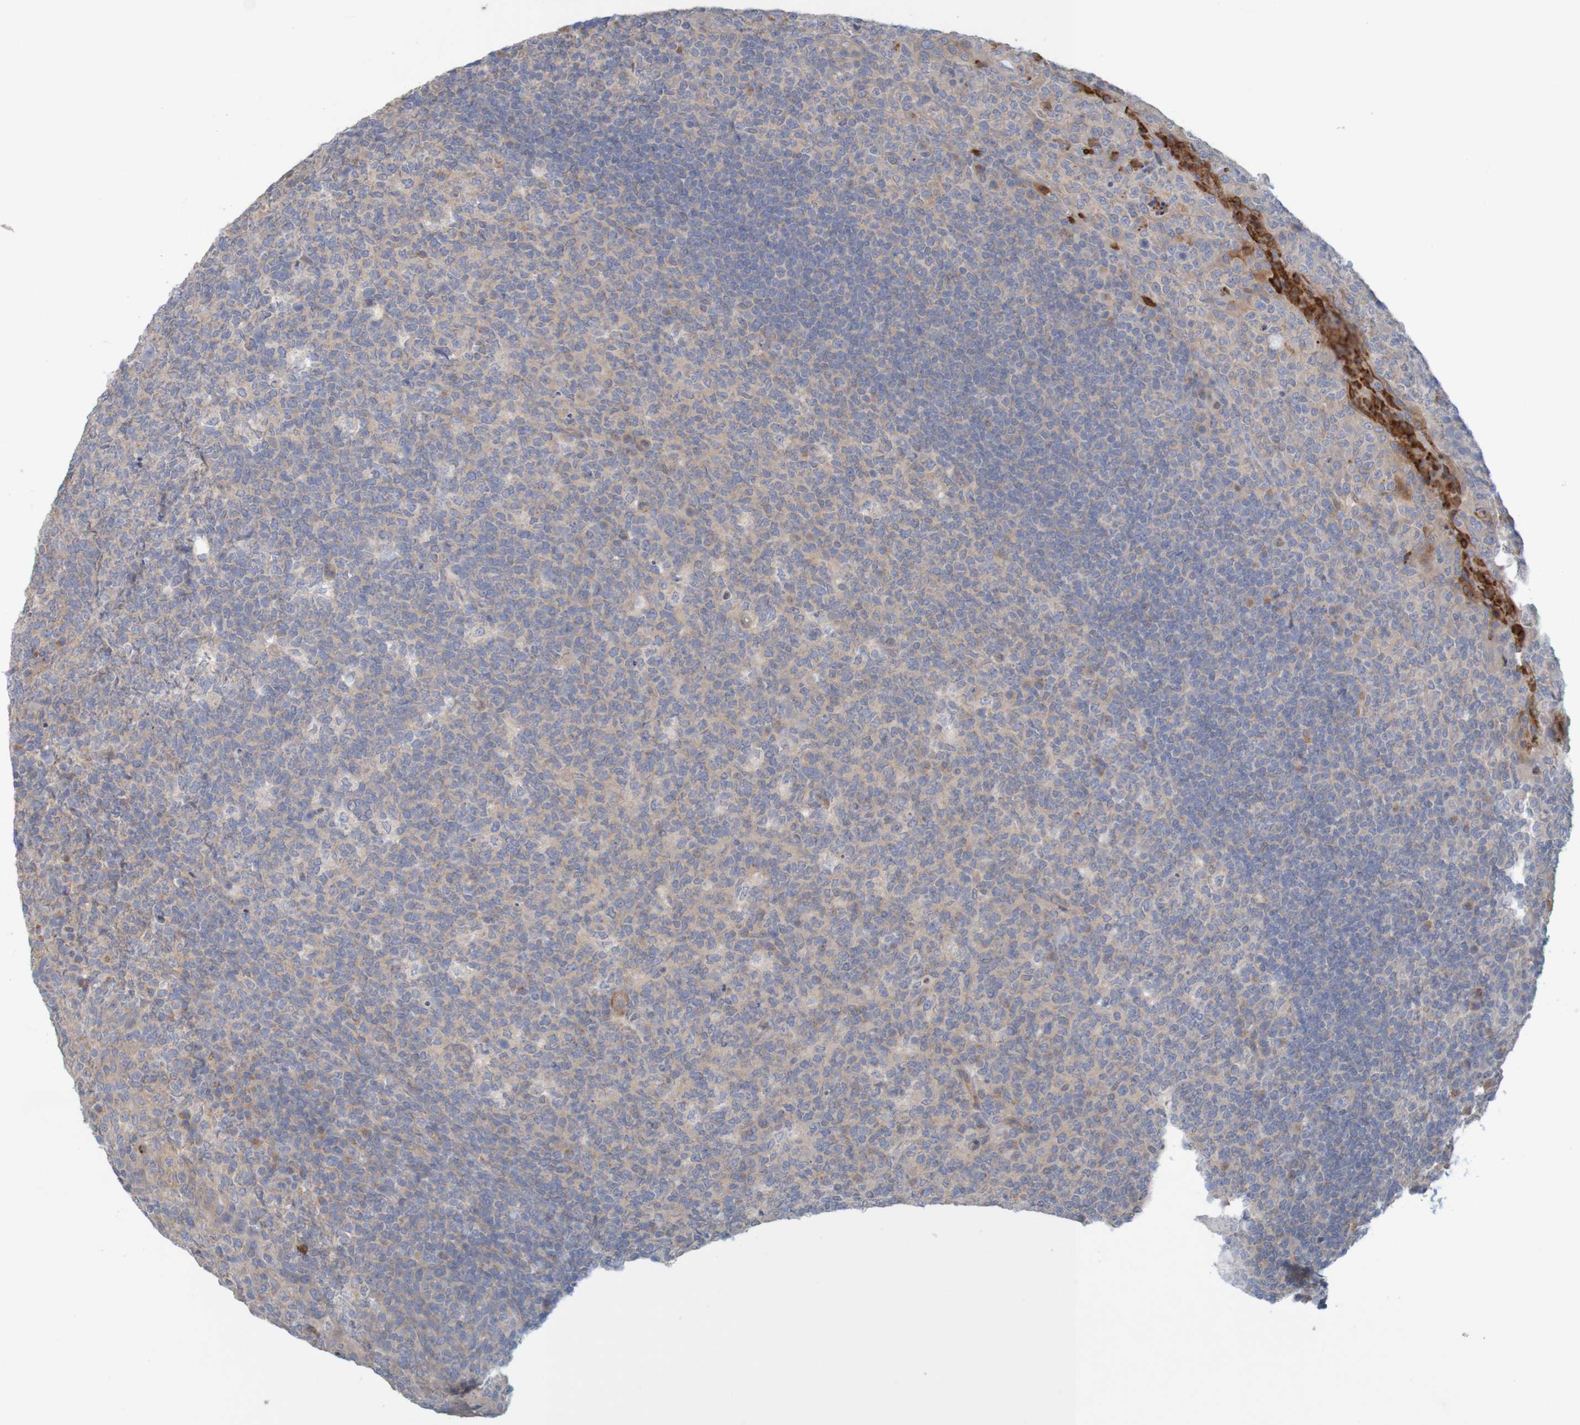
{"staining": {"intensity": "weak", "quantity": ">75%", "location": "cytoplasmic/membranous"}, "tissue": "tonsil", "cell_type": "Germinal center cells", "image_type": "normal", "snomed": [{"axis": "morphology", "description": "Normal tissue, NOS"}, {"axis": "topography", "description": "Tonsil"}], "caption": "Immunohistochemical staining of normal tonsil exhibits weak cytoplasmic/membranous protein staining in about >75% of germinal center cells.", "gene": "KRT23", "patient": {"sex": "male", "age": 17}}